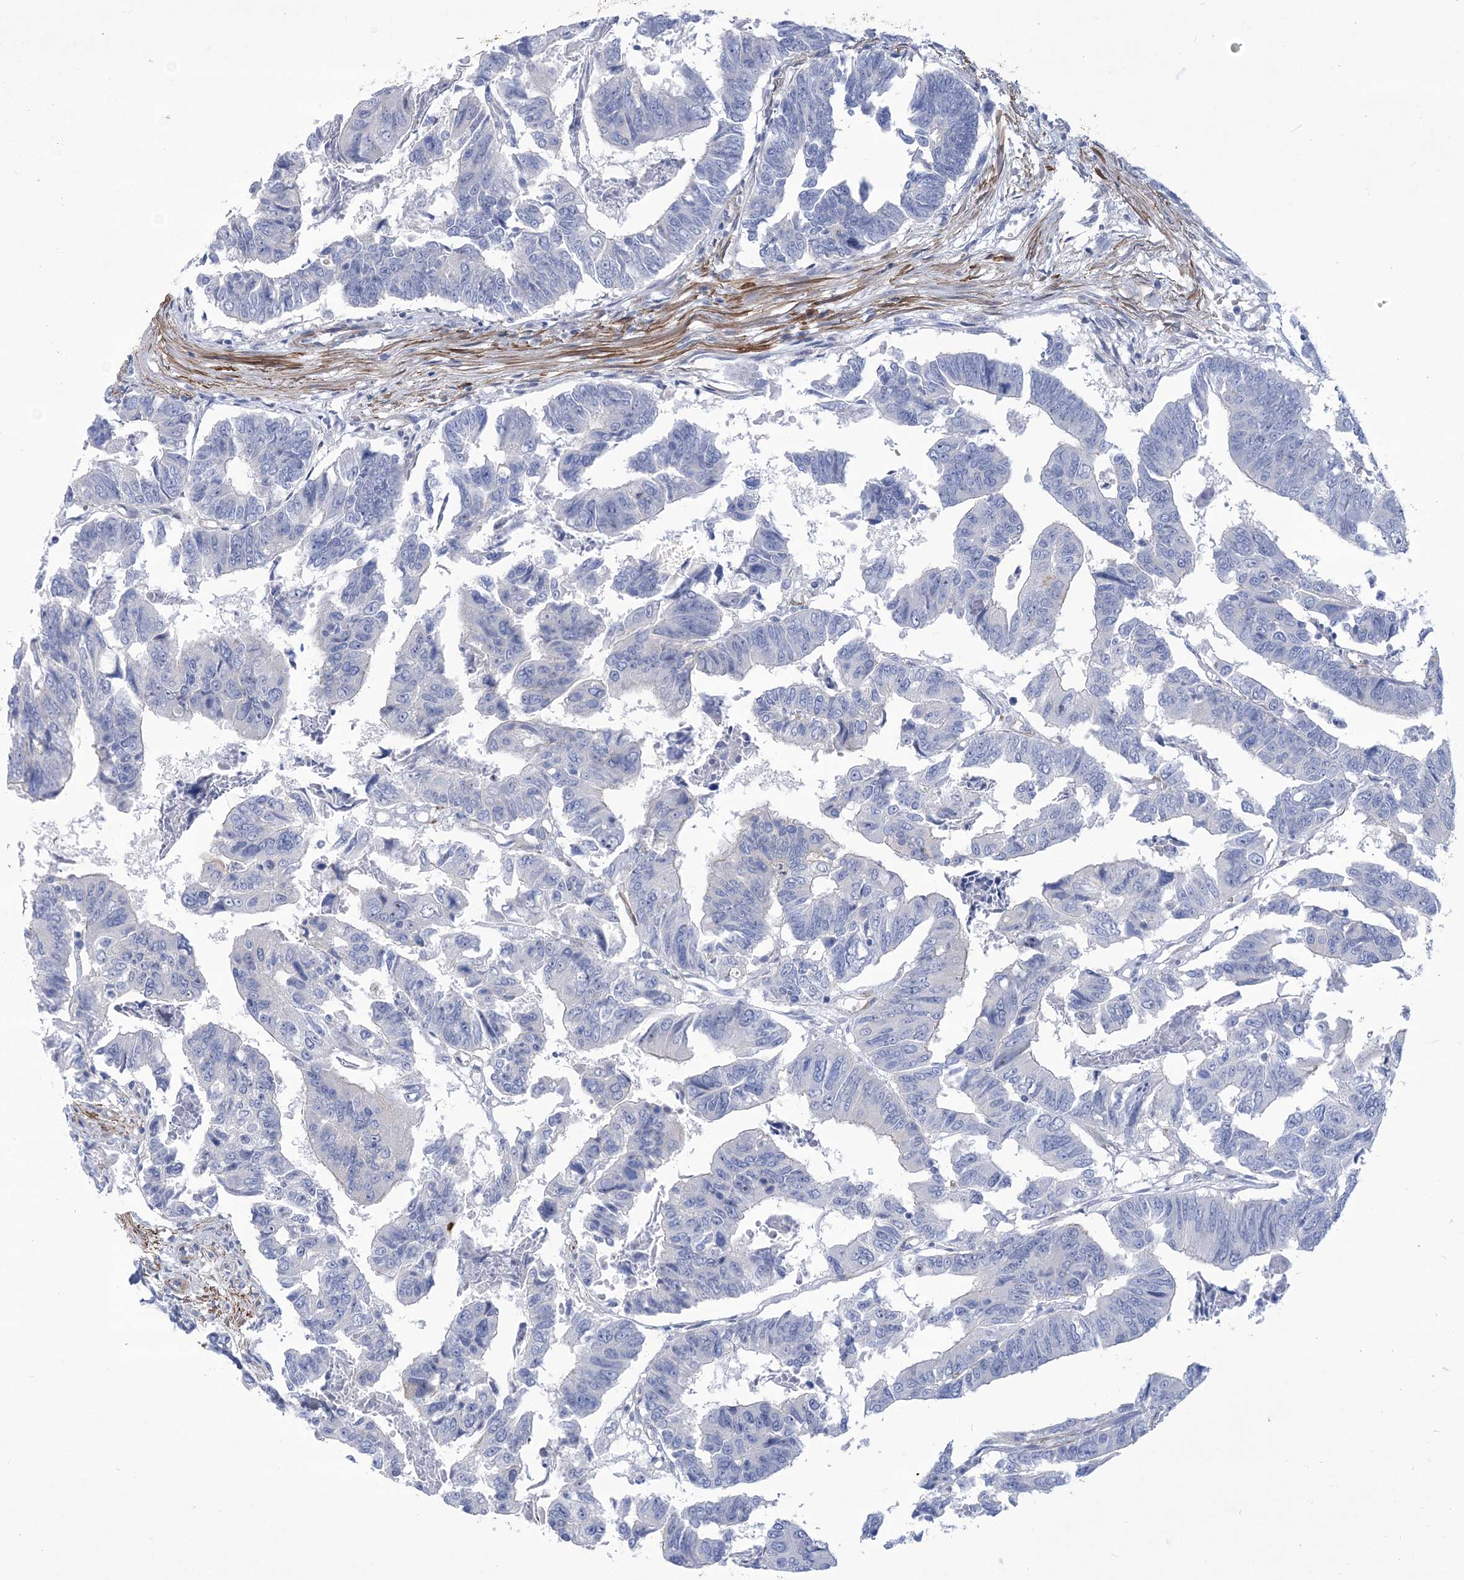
{"staining": {"intensity": "negative", "quantity": "none", "location": "none"}, "tissue": "colorectal cancer", "cell_type": "Tumor cells", "image_type": "cancer", "snomed": [{"axis": "morphology", "description": "Adenocarcinoma, NOS"}, {"axis": "topography", "description": "Rectum"}], "caption": "Immunohistochemistry (IHC) micrograph of neoplastic tissue: human colorectal adenocarcinoma stained with DAB reveals no significant protein positivity in tumor cells.", "gene": "WDR74", "patient": {"sex": "female", "age": 65}}